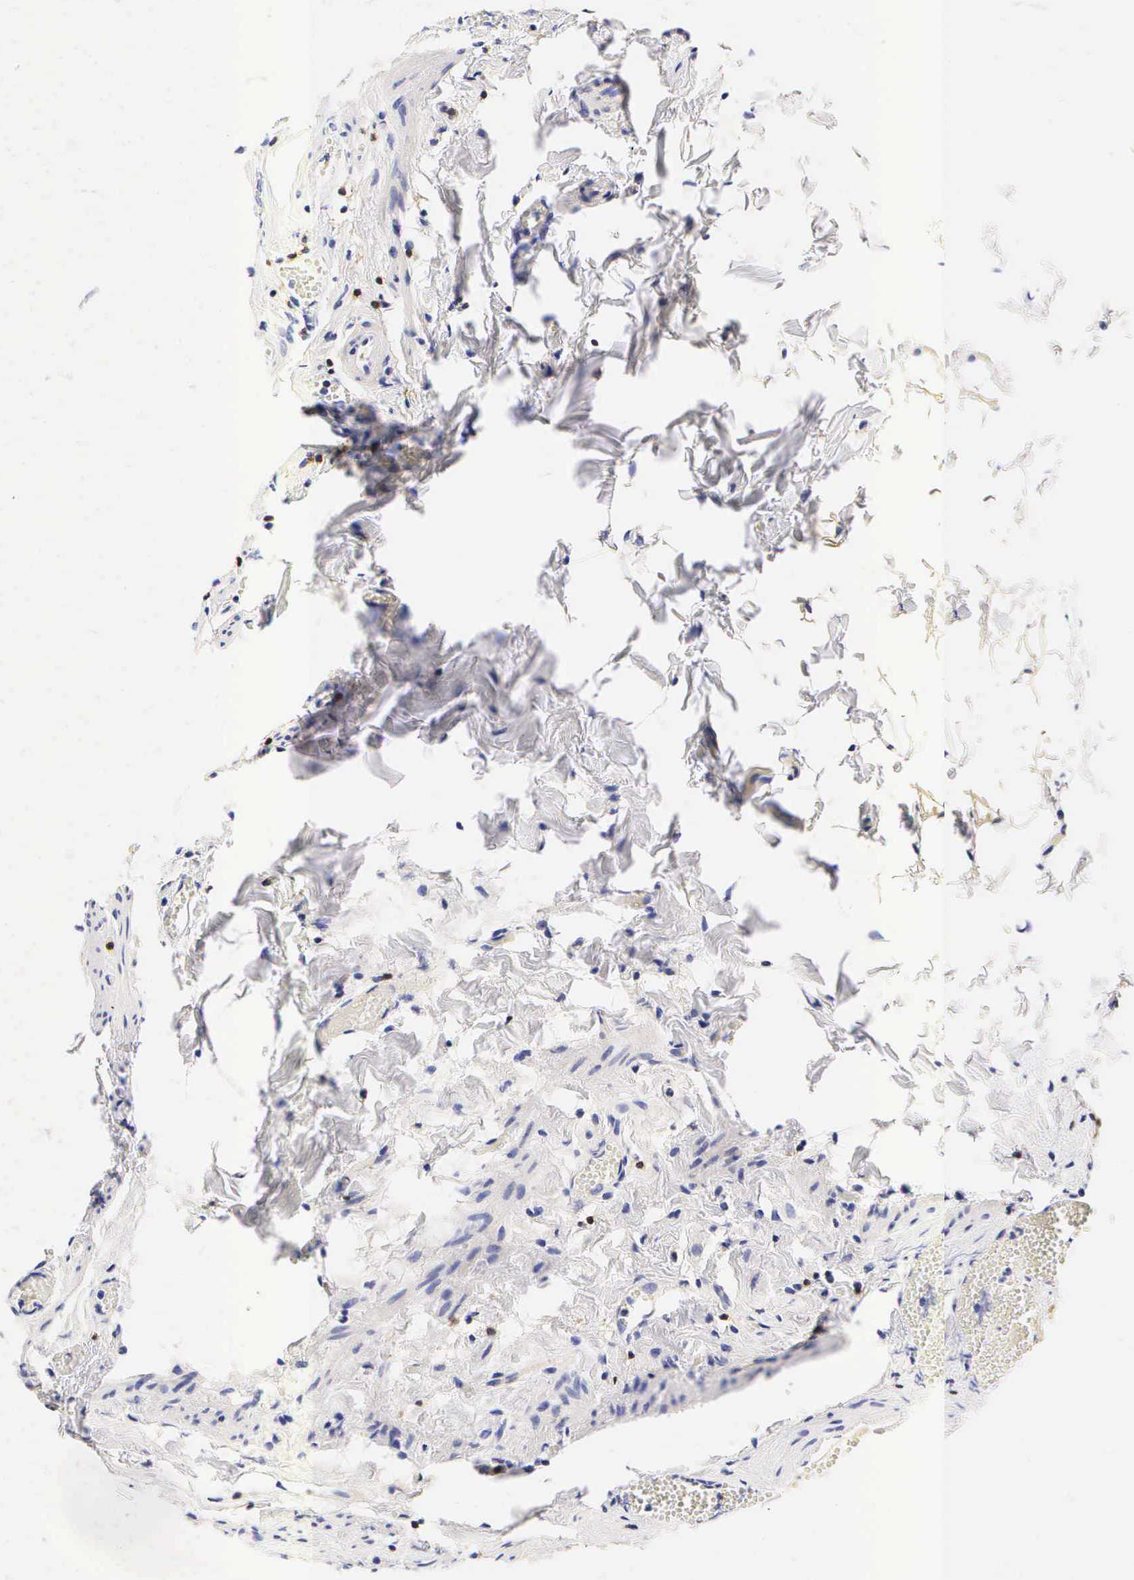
{"staining": {"intensity": "negative", "quantity": "none", "location": "none"}, "tissue": "gallbladder", "cell_type": "Glandular cells", "image_type": "normal", "snomed": [{"axis": "morphology", "description": "Normal tissue, NOS"}, {"axis": "topography", "description": "Gallbladder"}], "caption": "IHC of normal human gallbladder reveals no positivity in glandular cells.", "gene": "CD3E", "patient": {"sex": "female", "age": 44}}